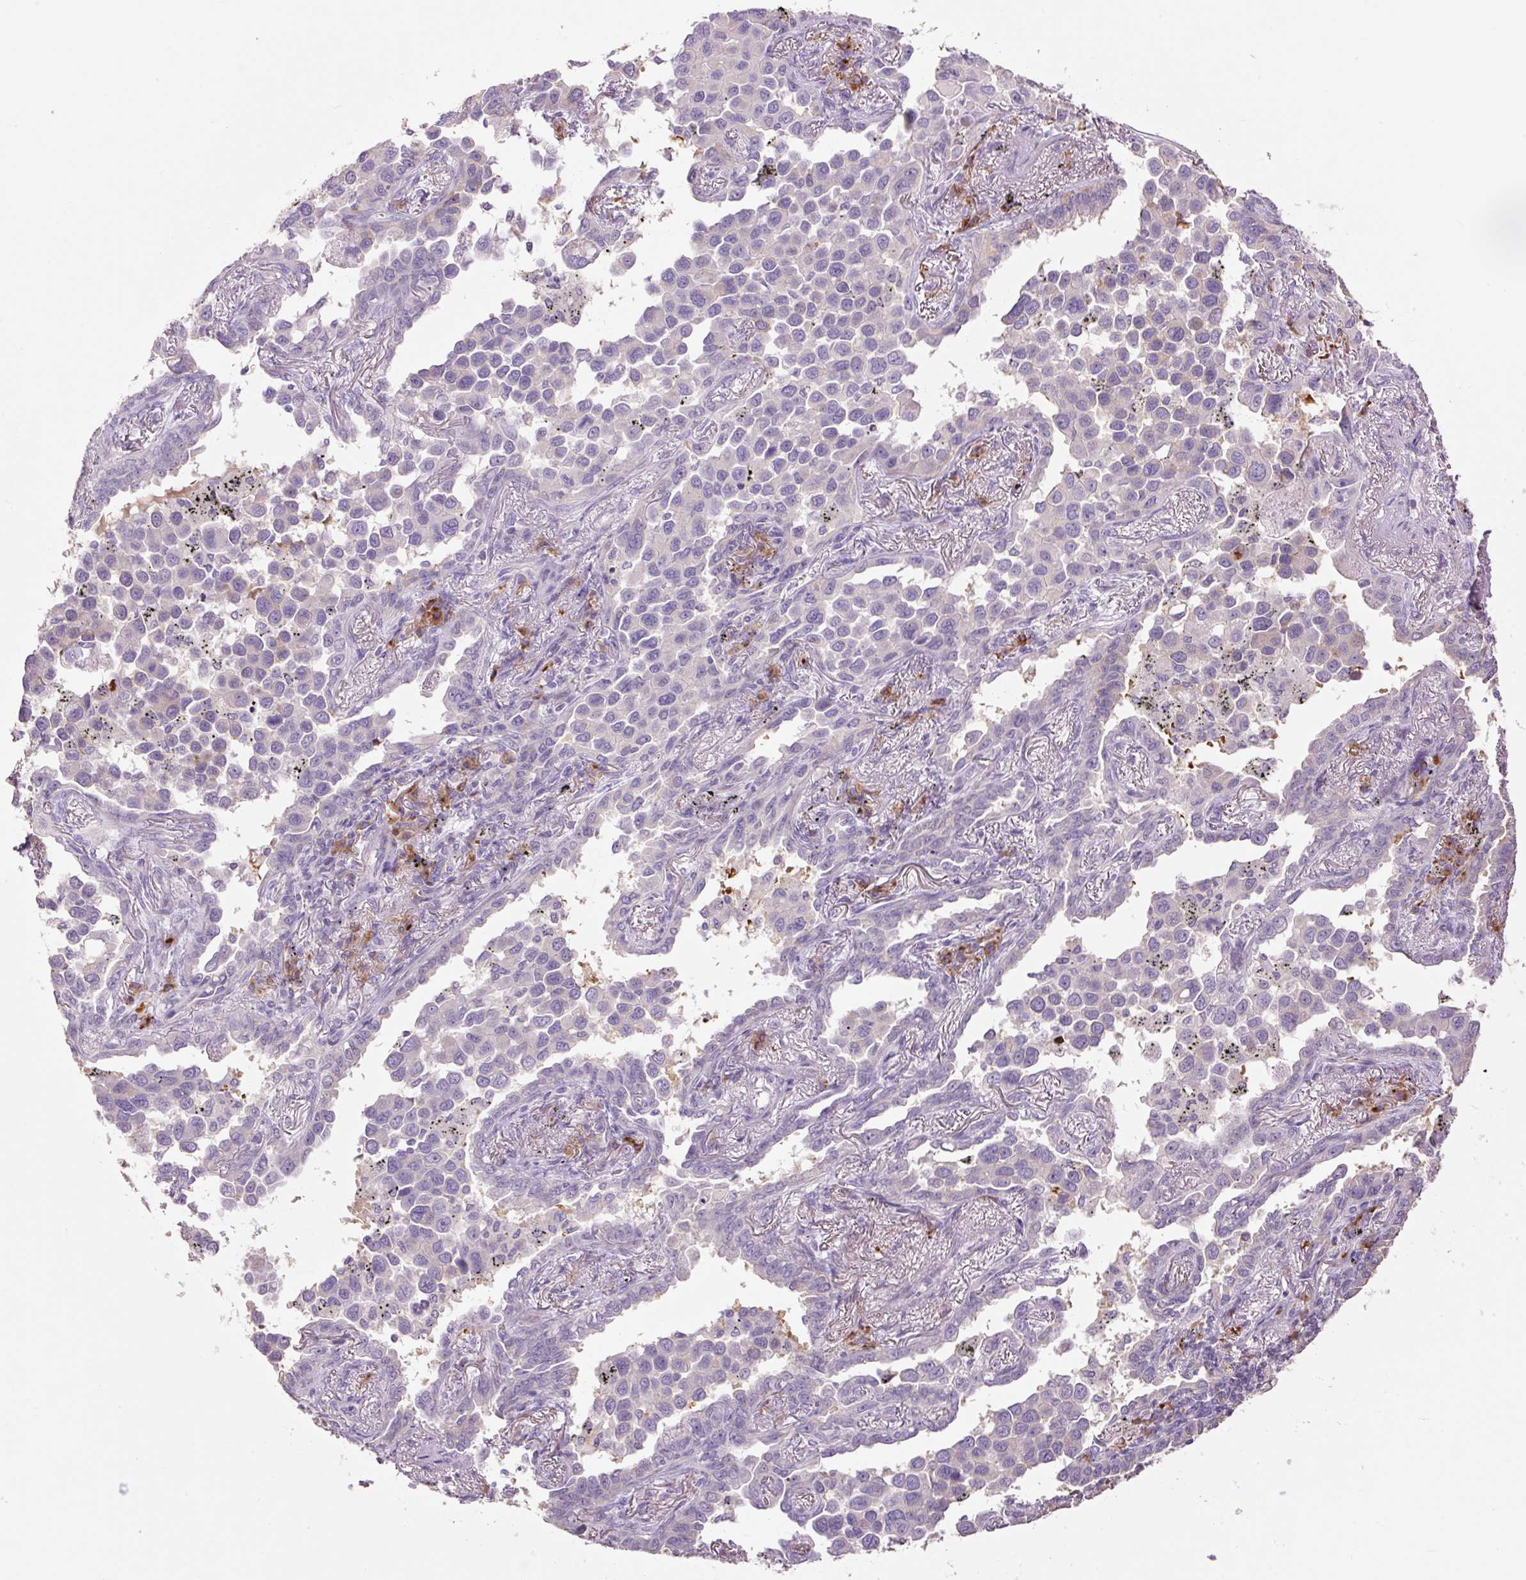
{"staining": {"intensity": "negative", "quantity": "none", "location": "none"}, "tissue": "lung cancer", "cell_type": "Tumor cells", "image_type": "cancer", "snomed": [{"axis": "morphology", "description": "Adenocarcinoma, NOS"}, {"axis": "topography", "description": "Lung"}], "caption": "IHC photomicrograph of human lung cancer stained for a protein (brown), which exhibits no staining in tumor cells.", "gene": "HAX1", "patient": {"sex": "male", "age": 67}}